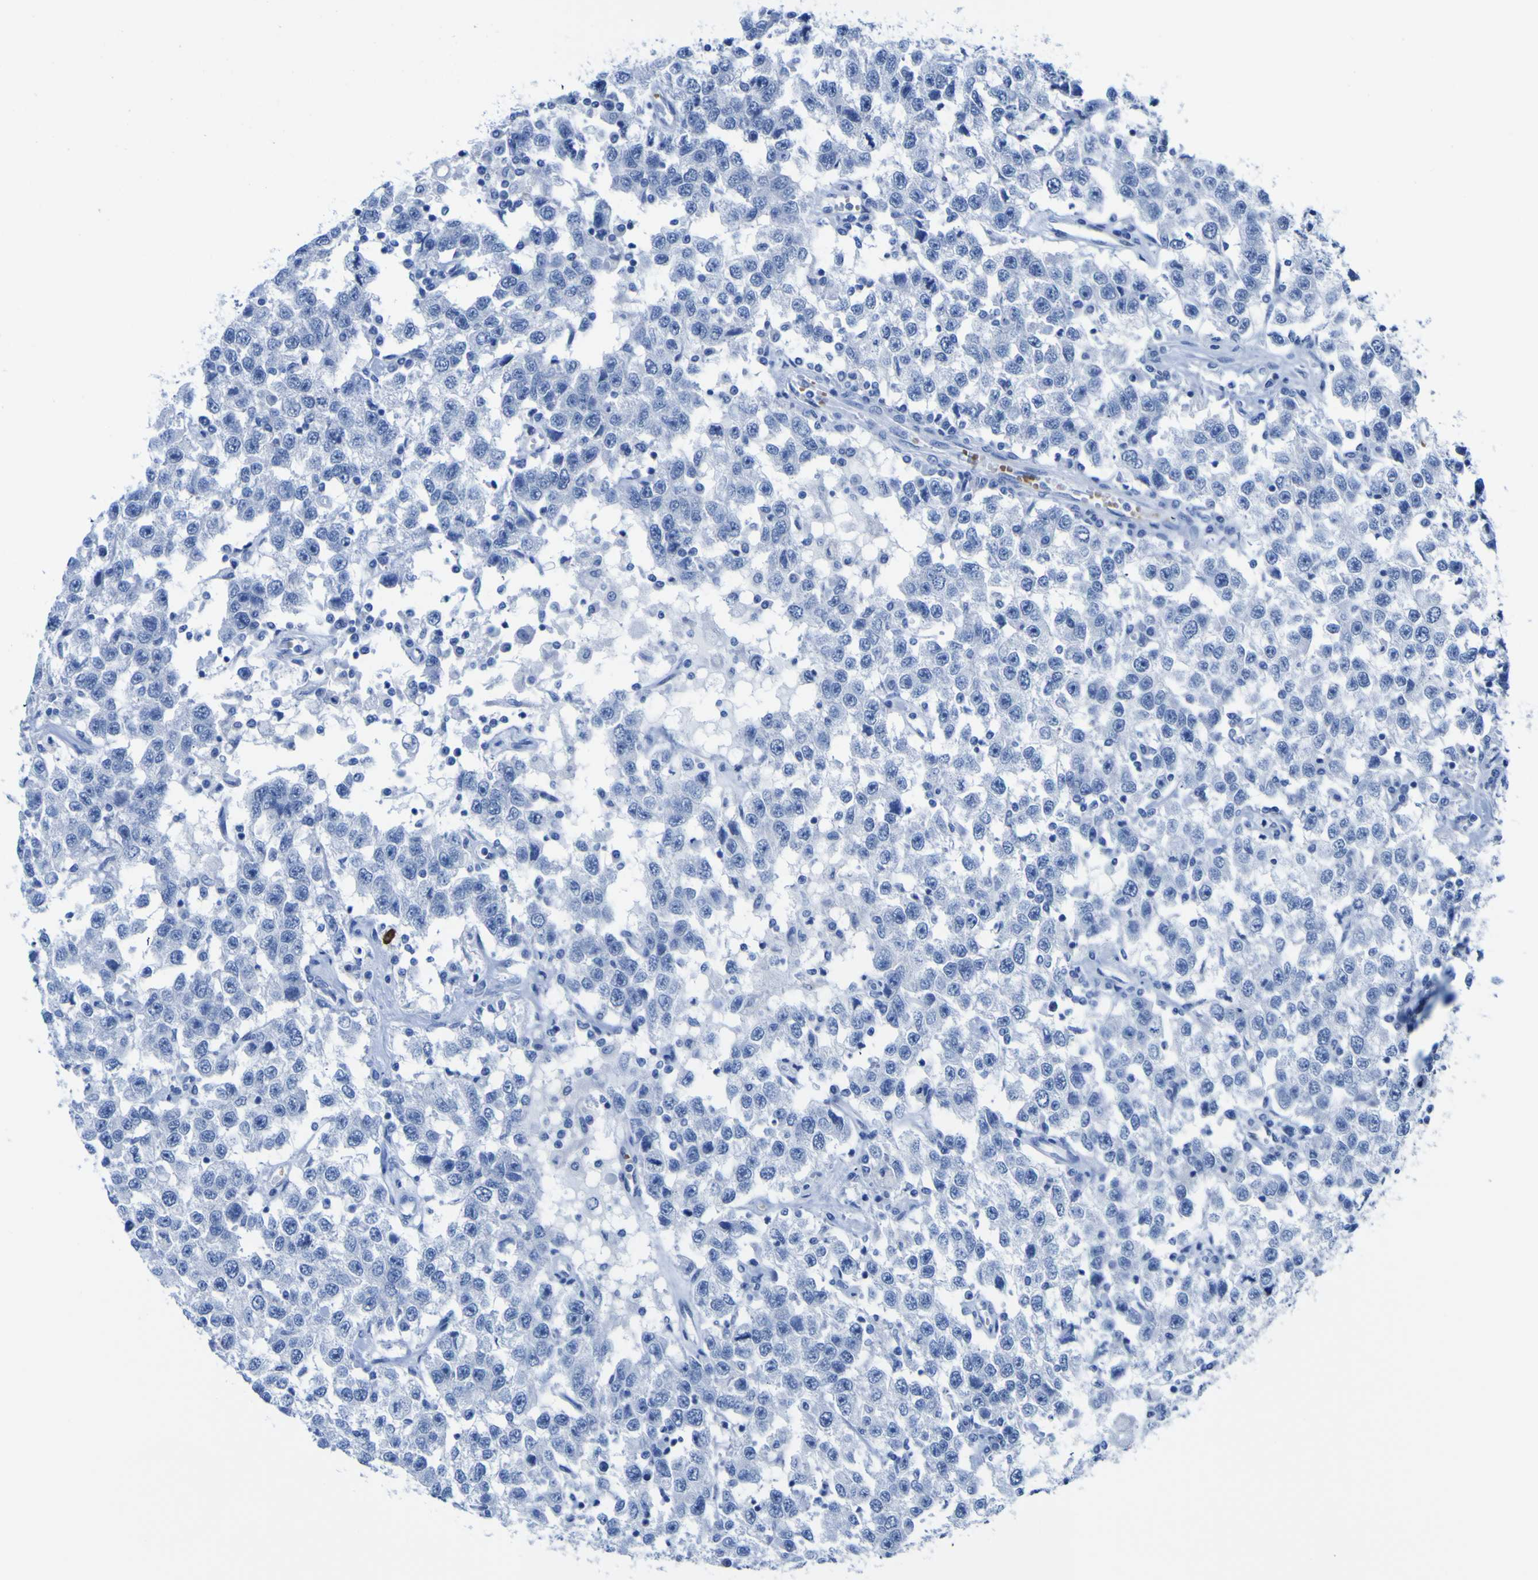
{"staining": {"intensity": "negative", "quantity": "none", "location": "none"}, "tissue": "testis cancer", "cell_type": "Tumor cells", "image_type": "cancer", "snomed": [{"axis": "morphology", "description": "Seminoma, NOS"}, {"axis": "topography", "description": "Testis"}], "caption": "IHC of human testis cancer exhibits no staining in tumor cells.", "gene": "DACH1", "patient": {"sex": "male", "age": 41}}